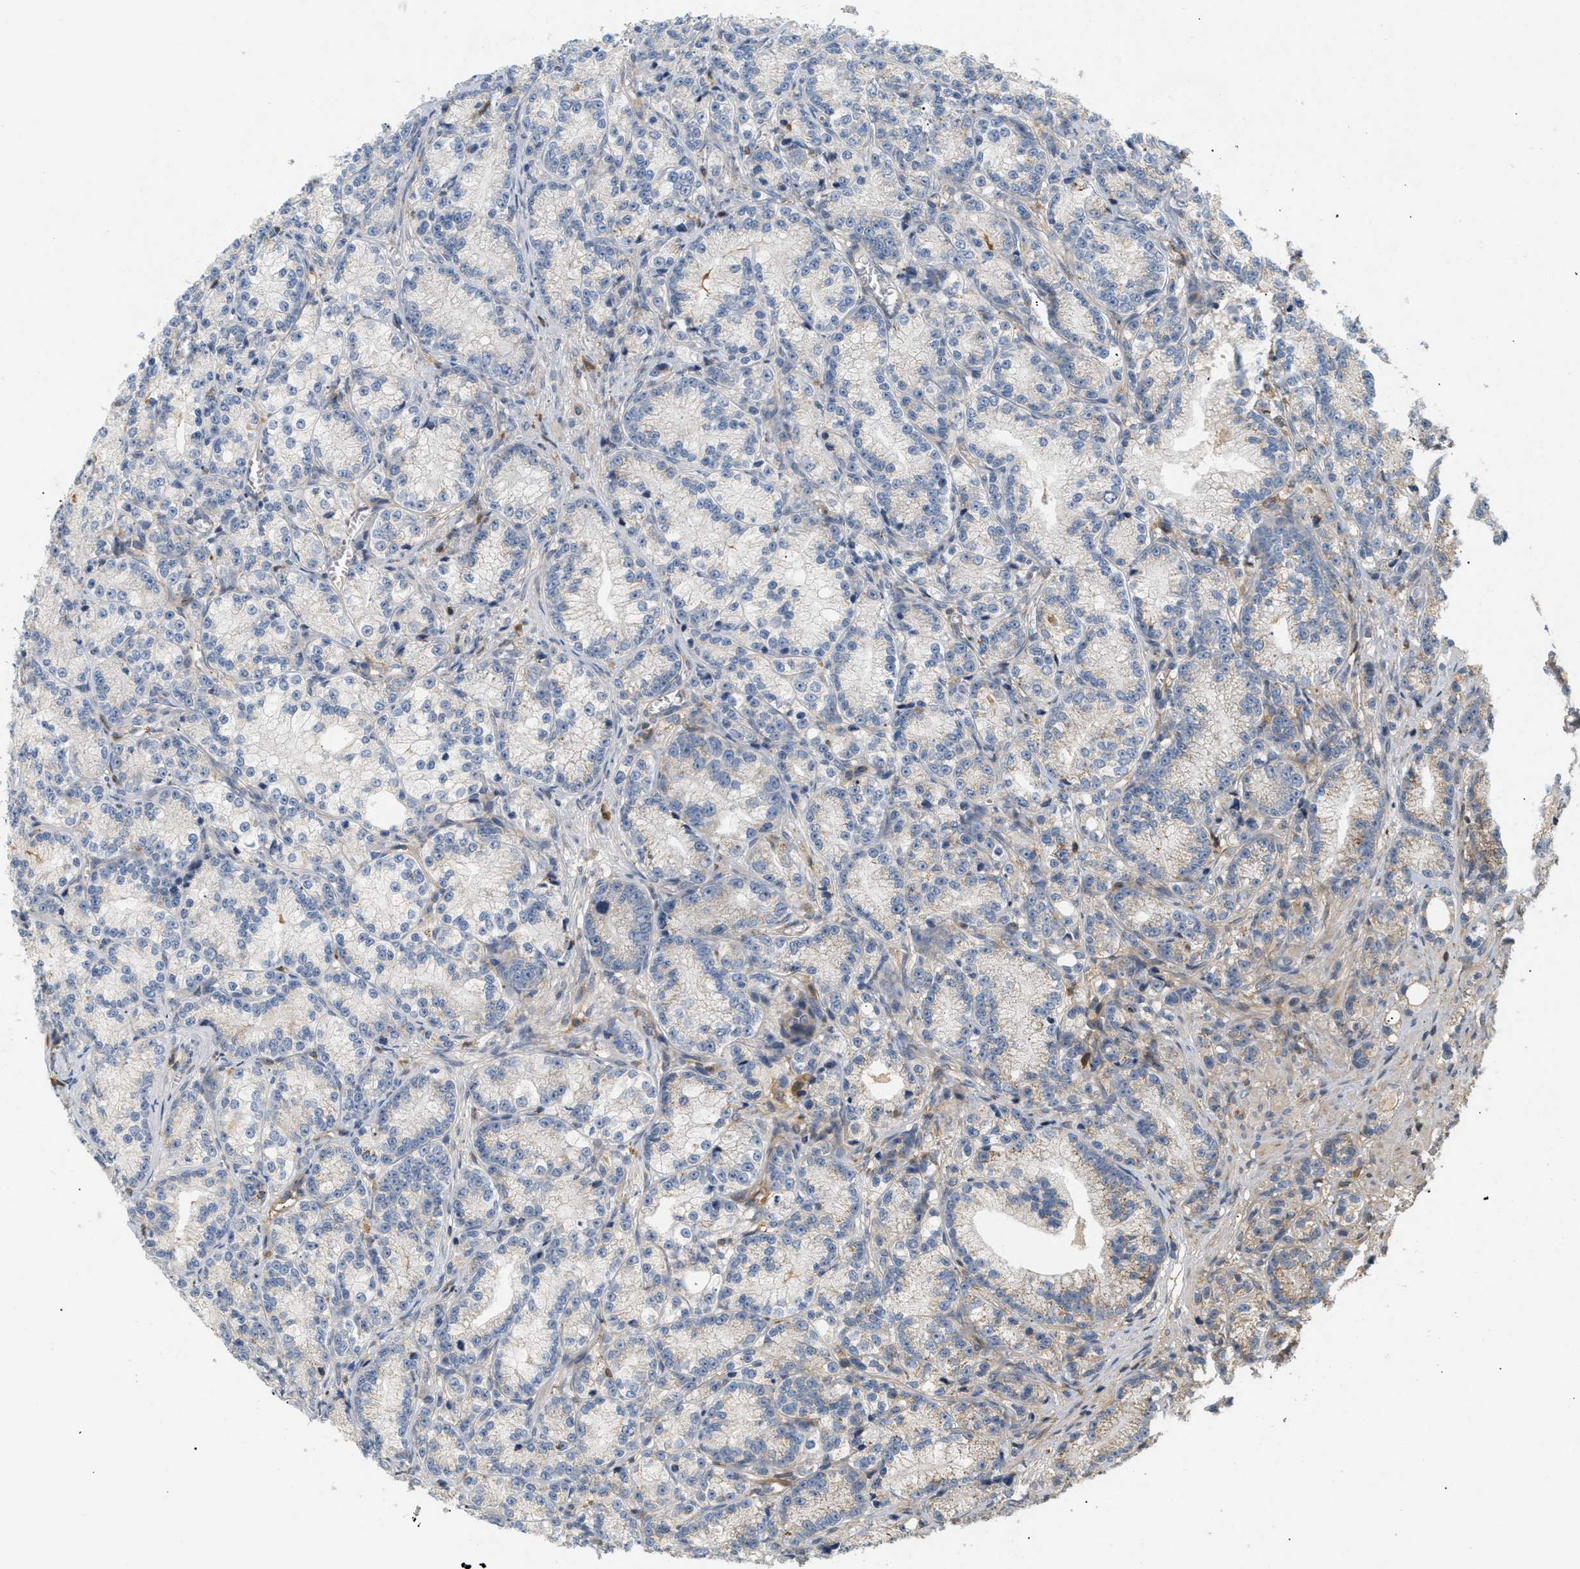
{"staining": {"intensity": "negative", "quantity": "none", "location": "none"}, "tissue": "prostate cancer", "cell_type": "Tumor cells", "image_type": "cancer", "snomed": [{"axis": "morphology", "description": "Adenocarcinoma, Low grade"}, {"axis": "topography", "description": "Prostate"}], "caption": "Immunohistochemical staining of prostate cancer shows no significant positivity in tumor cells. Brightfield microscopy of IHC stained with DAB (3,3'-diaminobenzidine) (brown) and hematoxylin (blue), captured at high magnification.", "gene": "FARS2", "patient": {"sex": "male", "age": 89}}